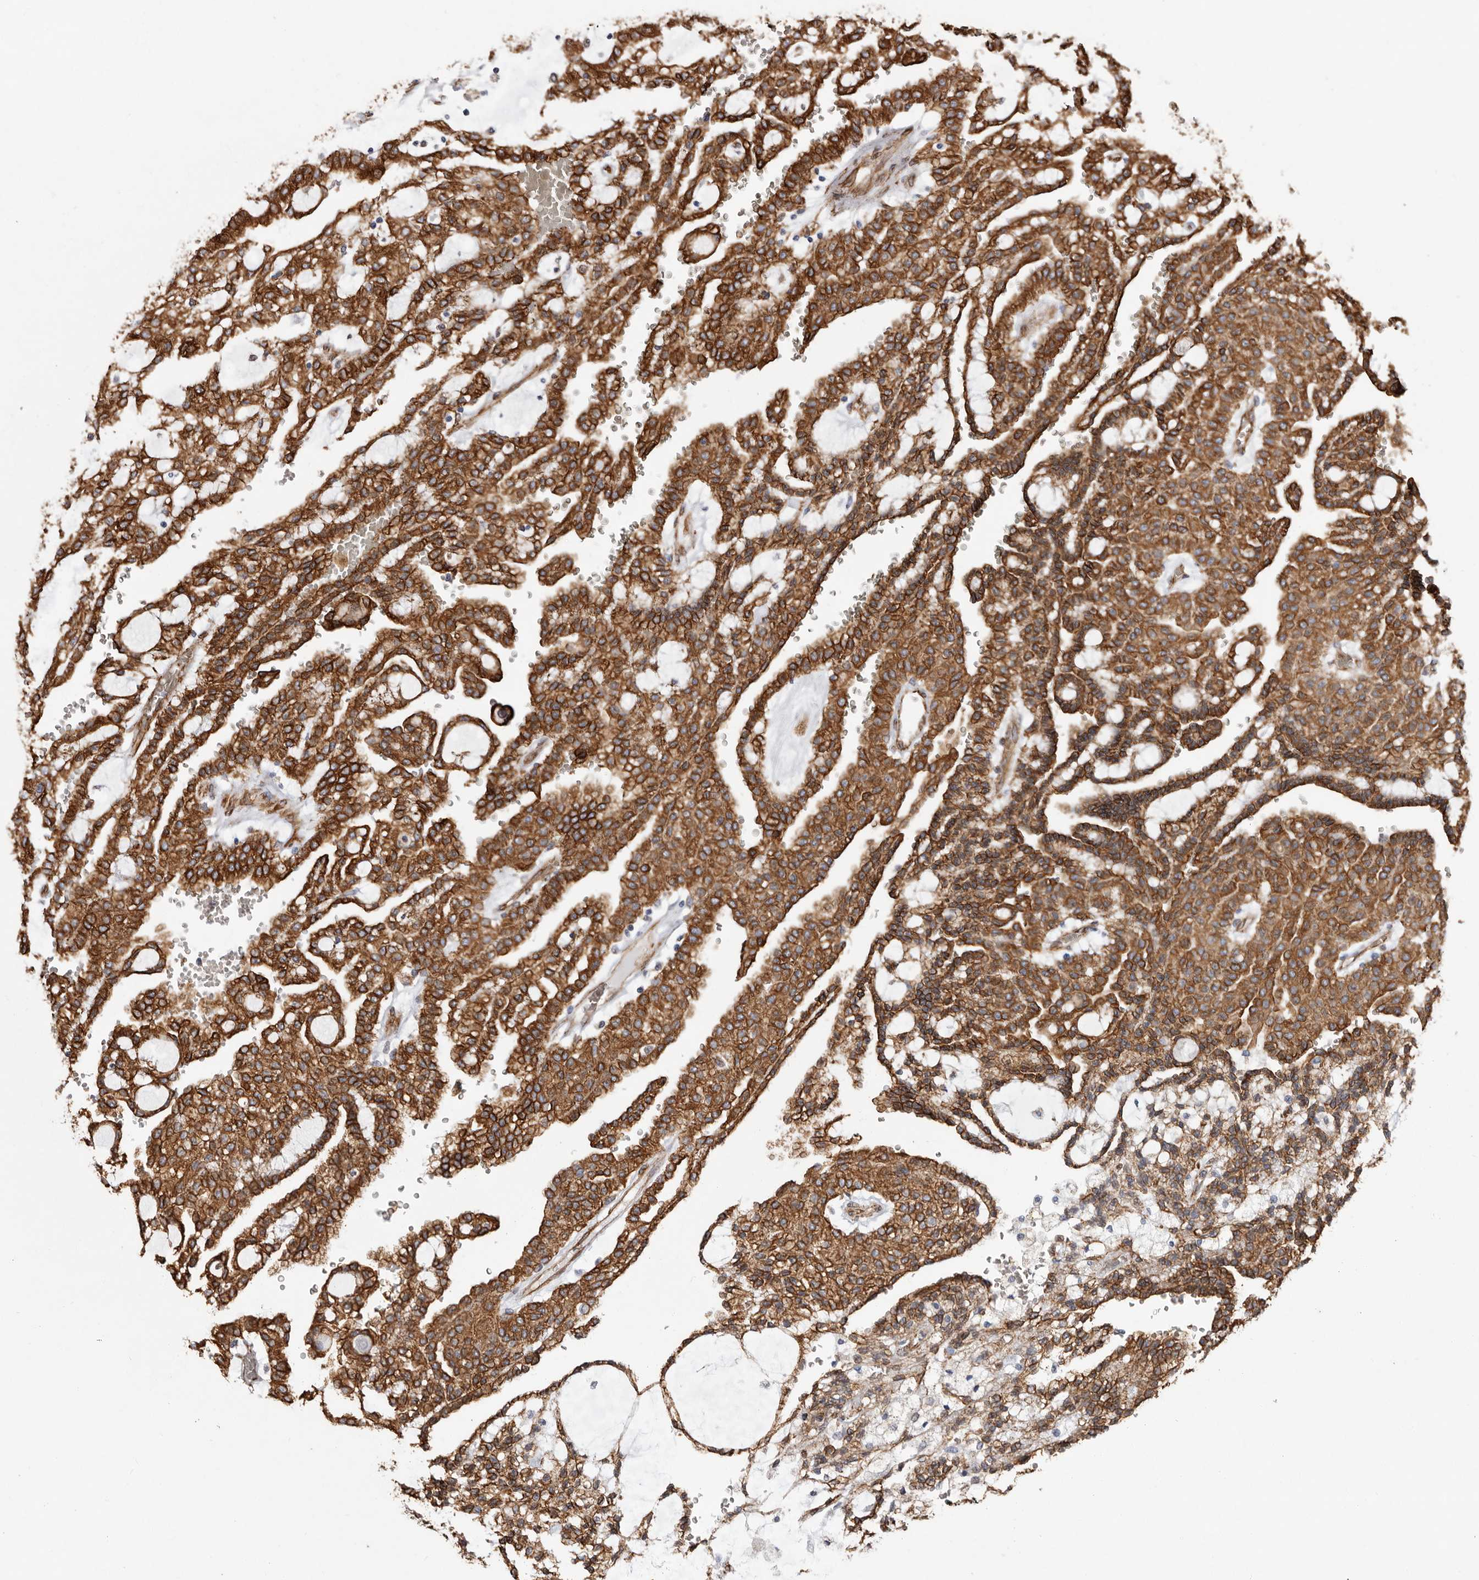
{"staining": {"intensity": "strong", "quantity": ">75%", "location": "cytoplasmic/membranous"}, "tissue": "renal cancer", "cell_type": "Tumor cells", "image_type": "cancer", "snomed": [{"axis": "morphology", "description": "Adenocarcinoma, NOS"}, {"axis": "topography", "description": "Kidney"}], "caption": "Approximately >75% of tumor cells in adenocarcinoma (renal) show strong cytoplasmic/membranous protein expression as visualized by brown immunohistochemical staining.", "gene": "SEMA3E", "patient": {"sex": "male", "age": 63}}